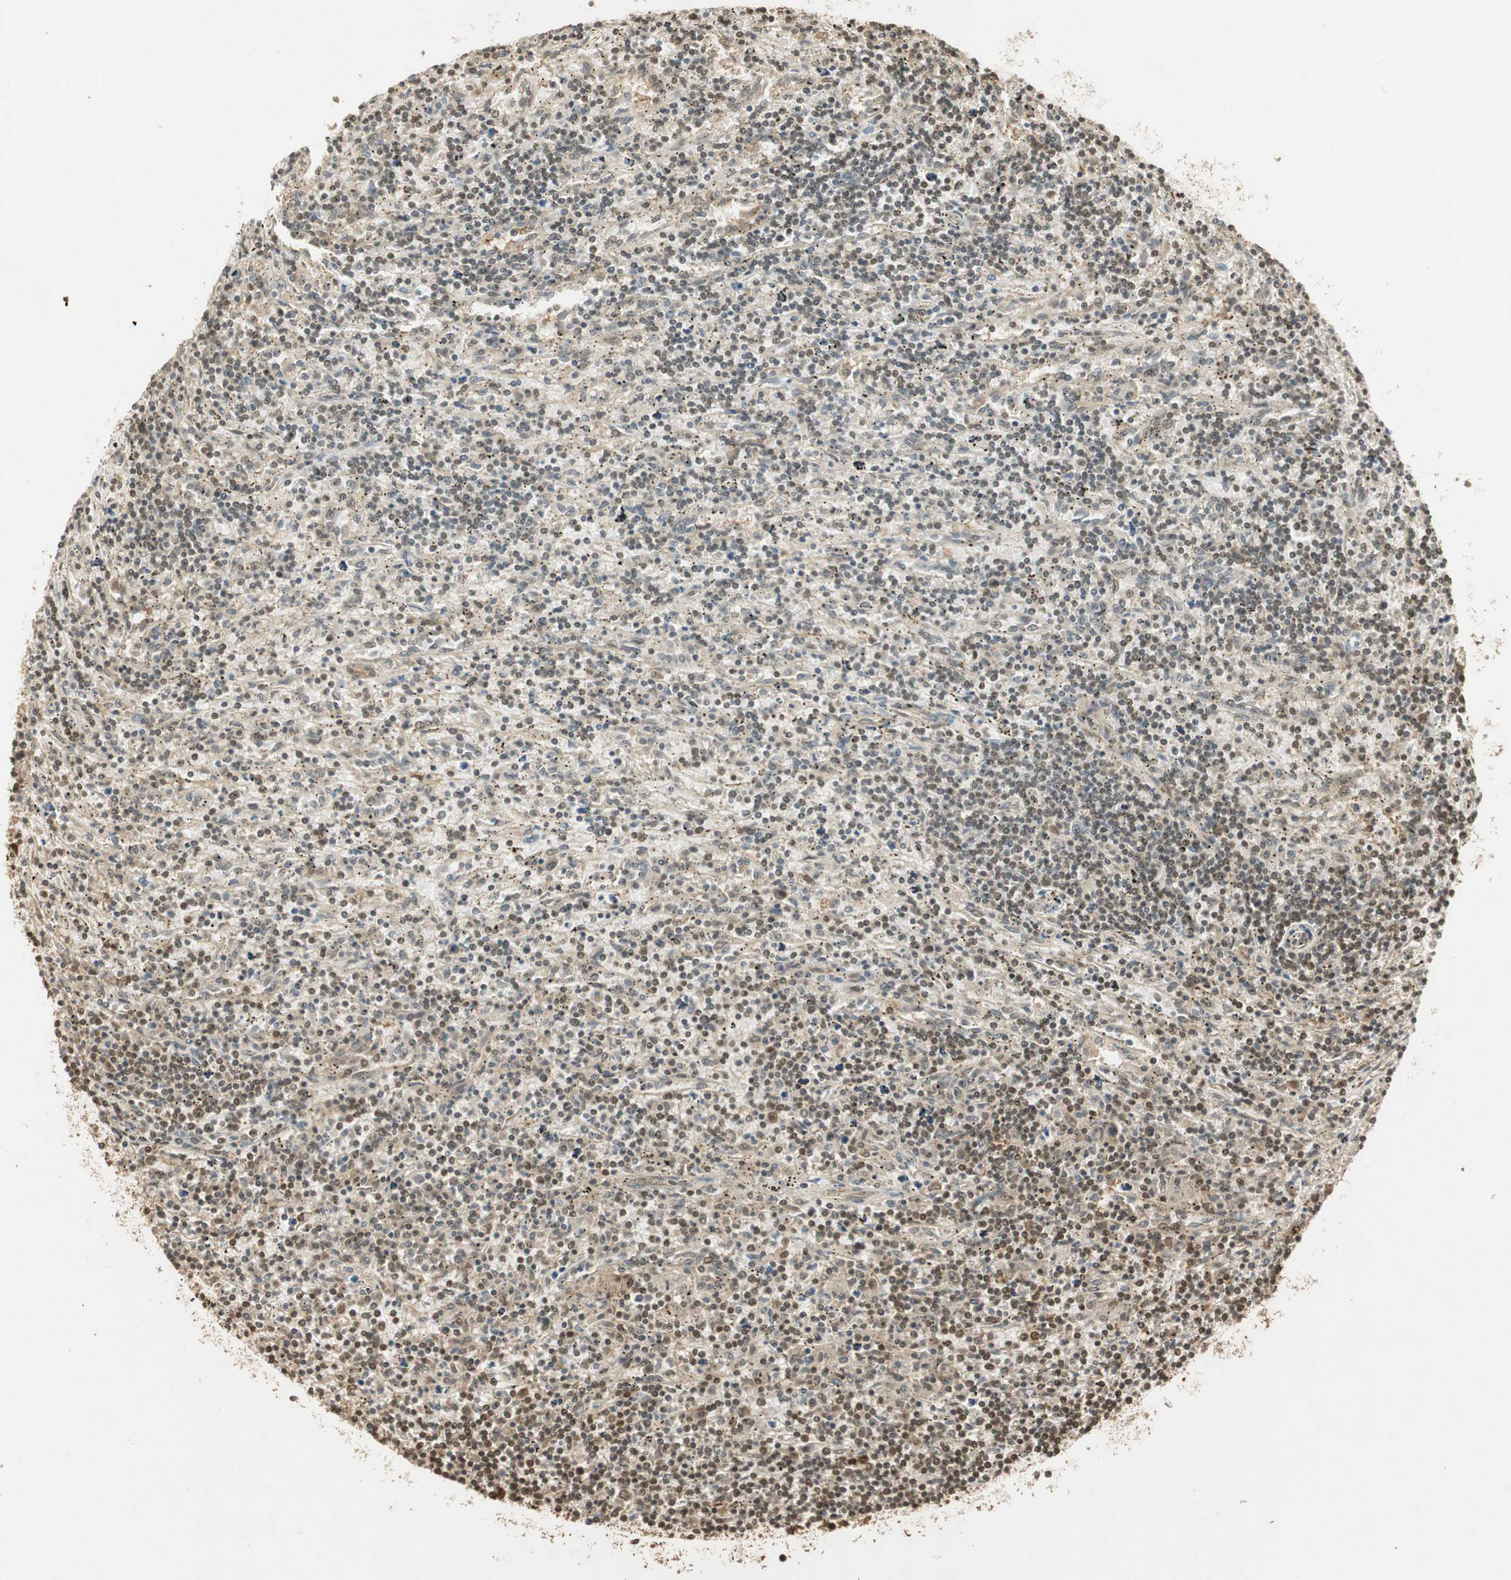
{"staining": {"intensity": "moderate", "quantity": ">75%", "location": "cytoplasmic/membranous,nuclear"}, "tissue": "lymphoma", "cell_type": "Tumor cells", "image_type": "cancer", "snomed": [{"axis": "morphology", "description": "Malignant lymphoma, non-Hodgkin's type, Low grade"}, {"axis": "topography", "description": "Spleen"}], "caption": "Immunohistochemistry staining of lymphoma, which reveals medium levels of moderate cytoplasmic/membranous and nuclear staining in about >75% of tumor cells indicating moderate cytoplasmic/membranous and nuclear protein expression. The staining was performed using DAB (3,3'-diaminobenzidine) (brown) for protein detection and nuclei were counterstained in hematoxylin (blue).", "gene": "RPA3", "patient": {"sex": "male", "age": 76}}